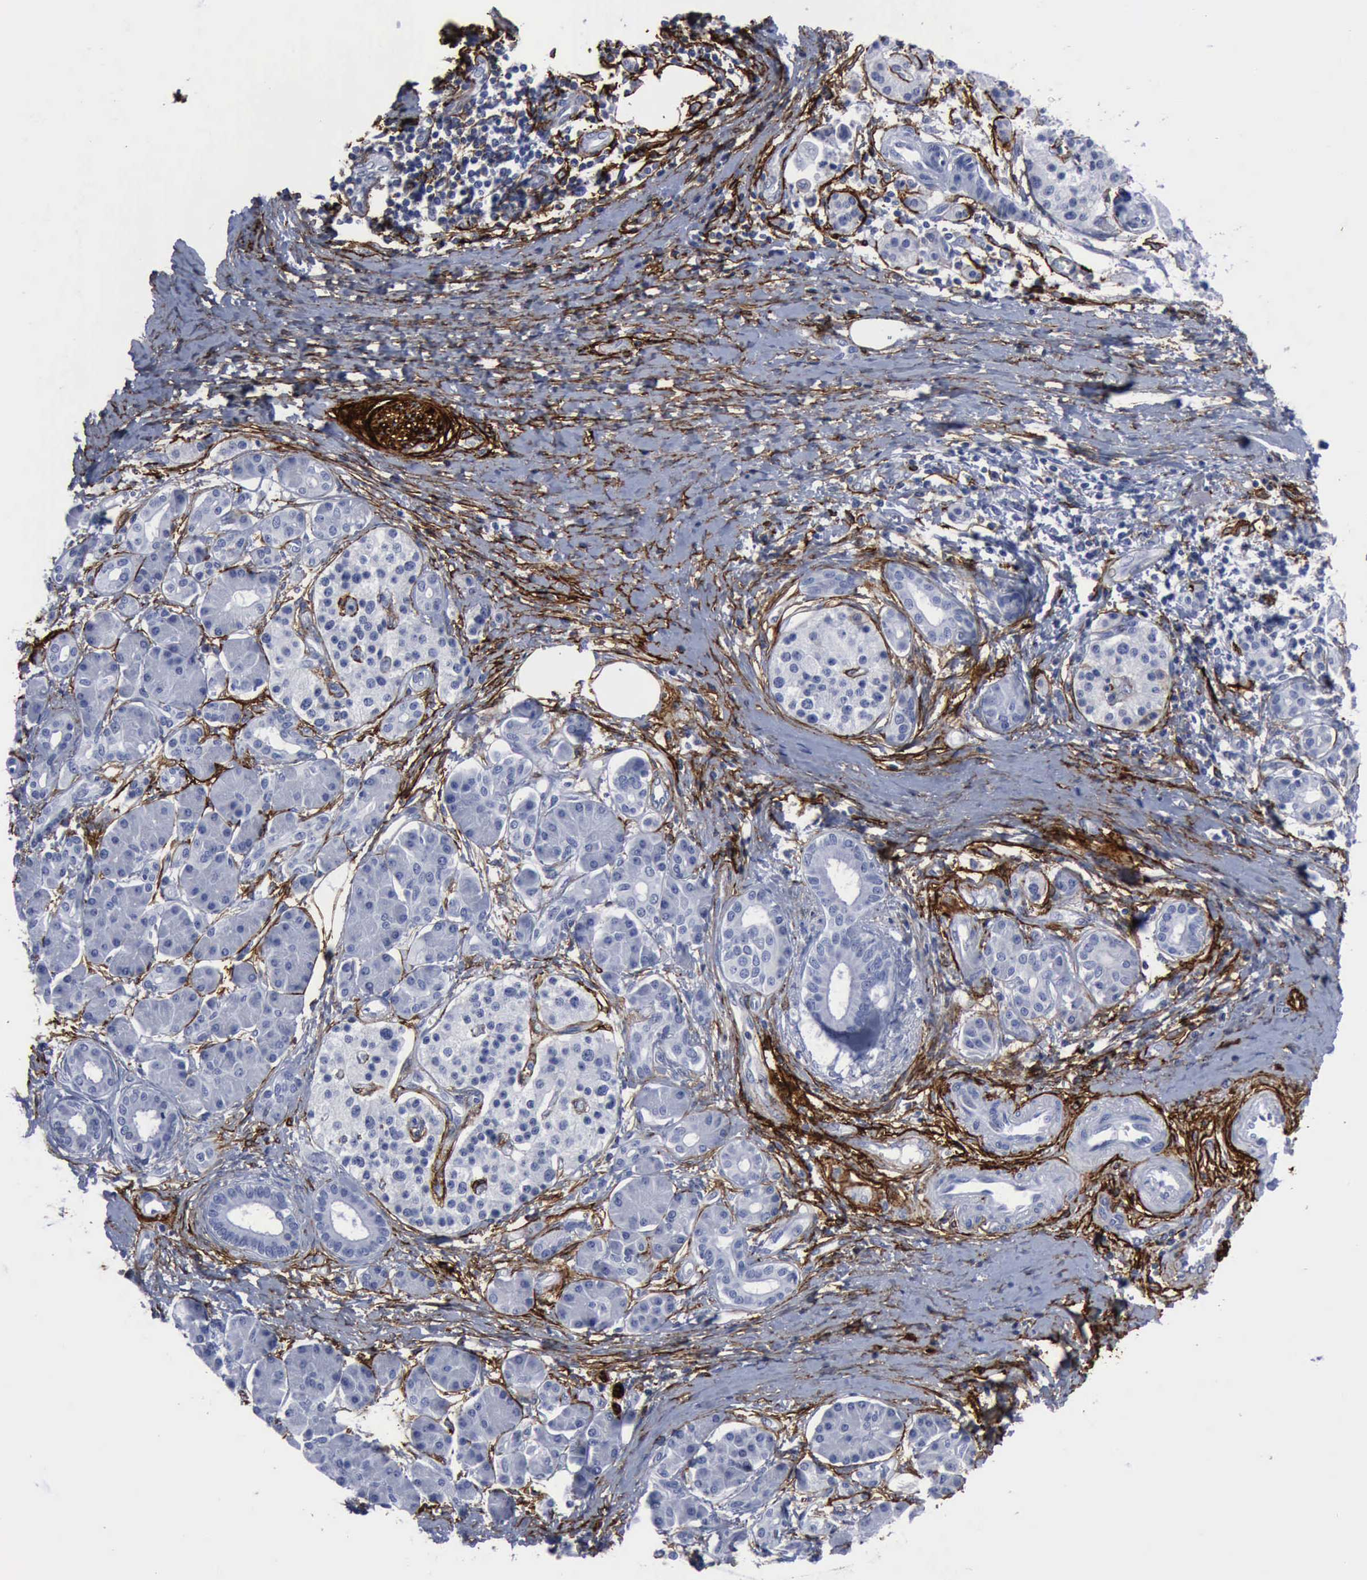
{"staining": {"intensity": "negative", "quantity": "none", "location": "none"}, "tissue": "pancreatic cancer", "cell_type": "Tumor cells", "image_type": "cancer", "snomed": [{"axis": "morphology", "description": "Adenocarcinoma, NOS"}, {"axis": "topography", "description": "Pancreas"}], "caption": "Immunohistochemical staining of human pancreatic cancer (adenocarcinoma) displays no significant expression in tumor cells.", "gene": "NGFR", "patient": {"sex": "female", "age": 66}}